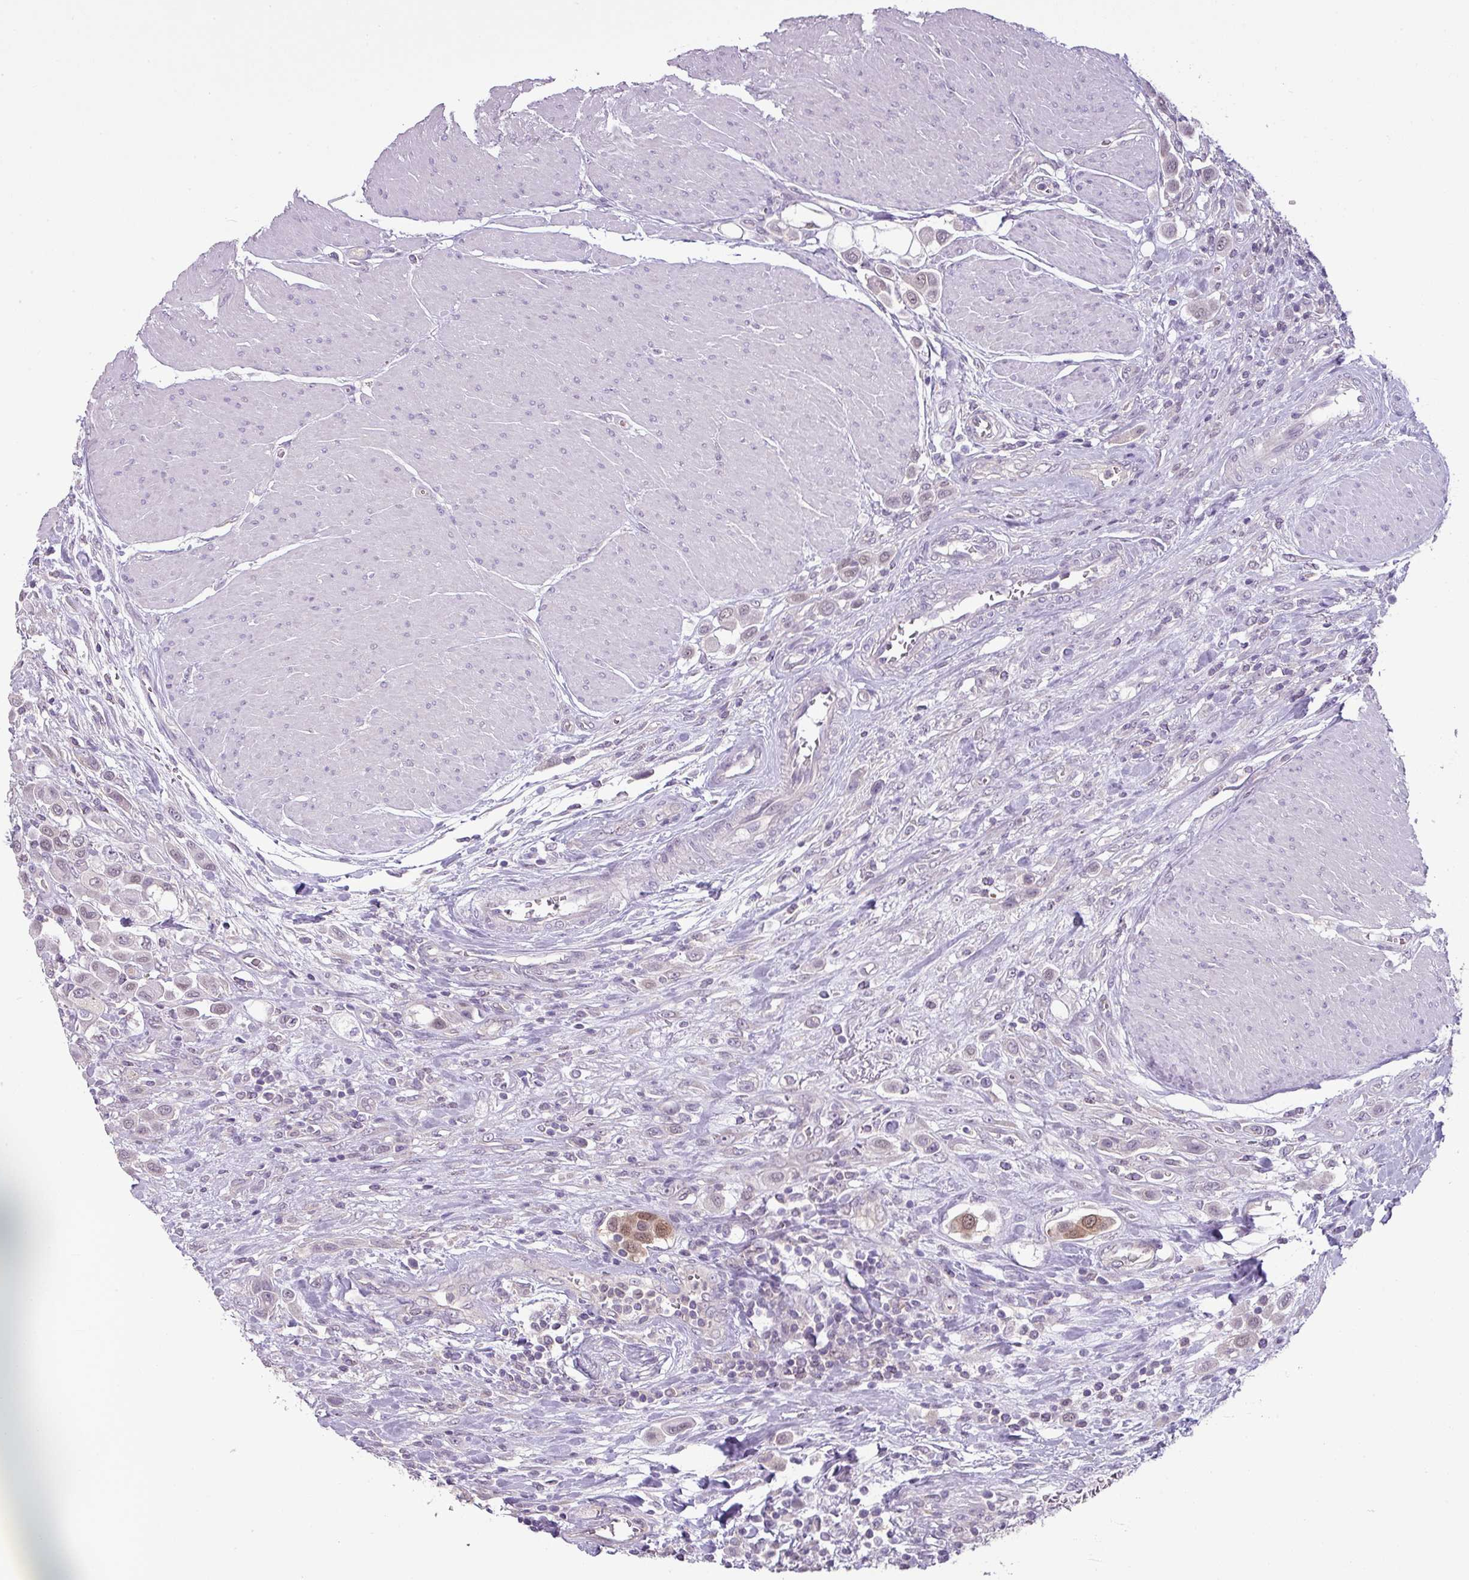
{"staining": {"intensity": "moderate", "quantity": "<25%", "location": "cytoplasmic/membranous,nuclear"}, "tissue": "urothelial cancer", "cell_type": "Tumor cells", "image_type": "cancer", "snomed": [{"axis": "morphology", "description": "Urothelial carcinoma, High grade"}, {"axis": "topography", "description": "Urinary bladder"}], "caption": "This is a histology image of IHC staining of urothelial carcinoma (high-grade), which shows moderate staining in the cytoplasmic/membranous and nuclear of tumor cells.", "gene": "TTLL12", "patient": {"sex": "male", "age": 50}}